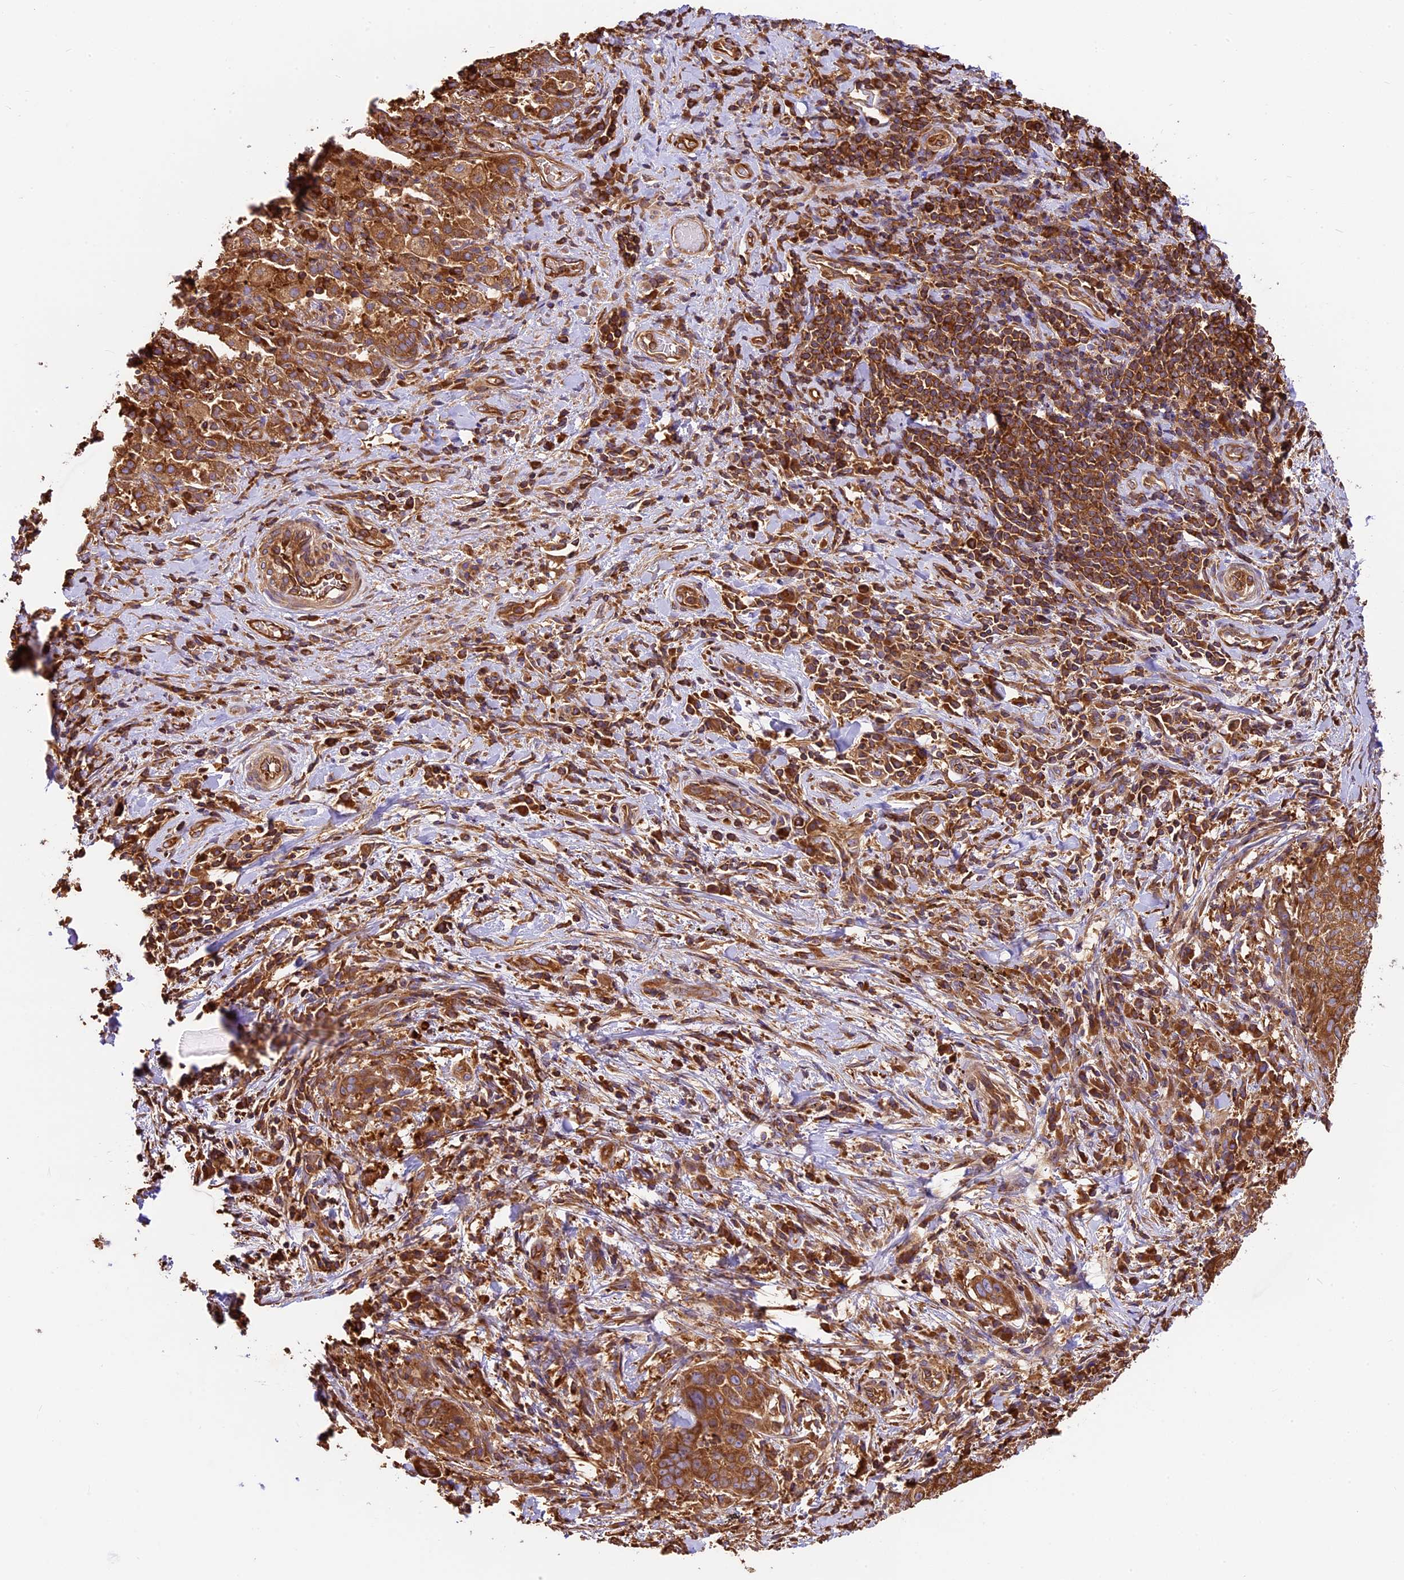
{"staining": {"intensity": "moderate", "quantity": ">75%", "location": "cytoplasmic/membranous"}, "tissue": "adipose tissue", "cell_type": "Adipocytes", "image_type": "normal", "snomed": [{"axis": "morphology", "description": "Normal tissue, NOS"}, {"axis": "morphology", "description": "Squamous cell carcinoma, NOS"}, {"axis": "topography", "description": "Bronchus"}, {"axis": "topography", "description": "Lung"}], "caption": "The photomicrograph displays a brown stain indicating the presence of a protein in the cytoplasmic/membranous of adipocytes in adipose tissue. (DAB (3,3'-diaminobenzidine) = brown stain, brightfield microscopy at high magnification).", "gene": "KARS1", "patient": {"sex": "male", "age": 64}}